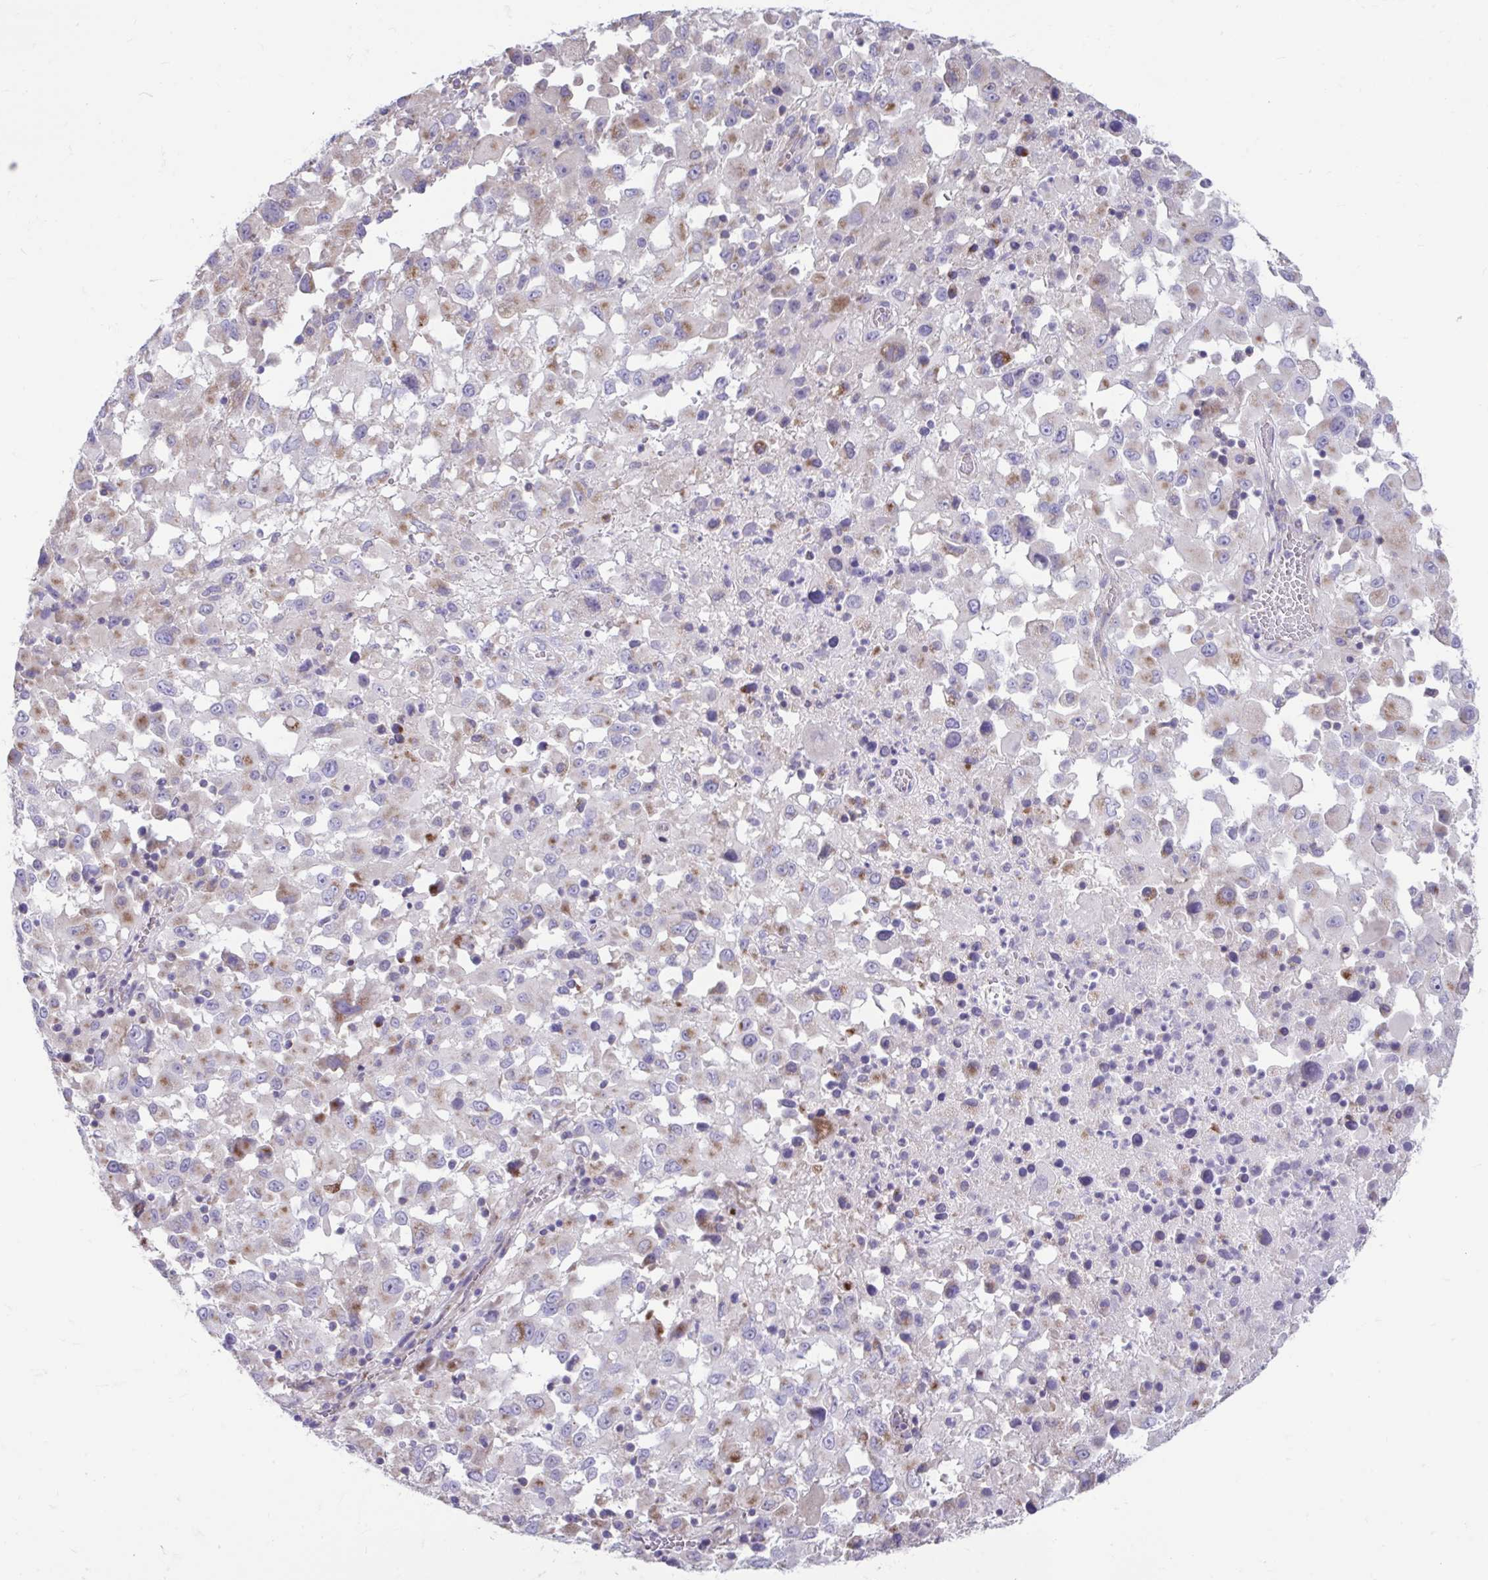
{"staining": {"intensity": "moderate", "quantity": "25%-75%", "location": "cytoplasmic/membranous"}, "tissue": "melanoma", "cell_type": "Tumor cells", "image_type": "cancer", "snomed": [{"axis": "morphology", "description": "Malignant melanoma, Metastatic site"}, {"axis": "topography", "description": "Soft tissue"}], "caption": "Protein analysis of malignant melanoma (metastatic site) tissue displays moderate cytoplasmic/membranous expression in approximately 25%-75% of tumor cells. (DAB IHC with brightfield microscopy, high magnification).", "gene": "LINGO4", "patient": {"sex": "male", "age": 50}}